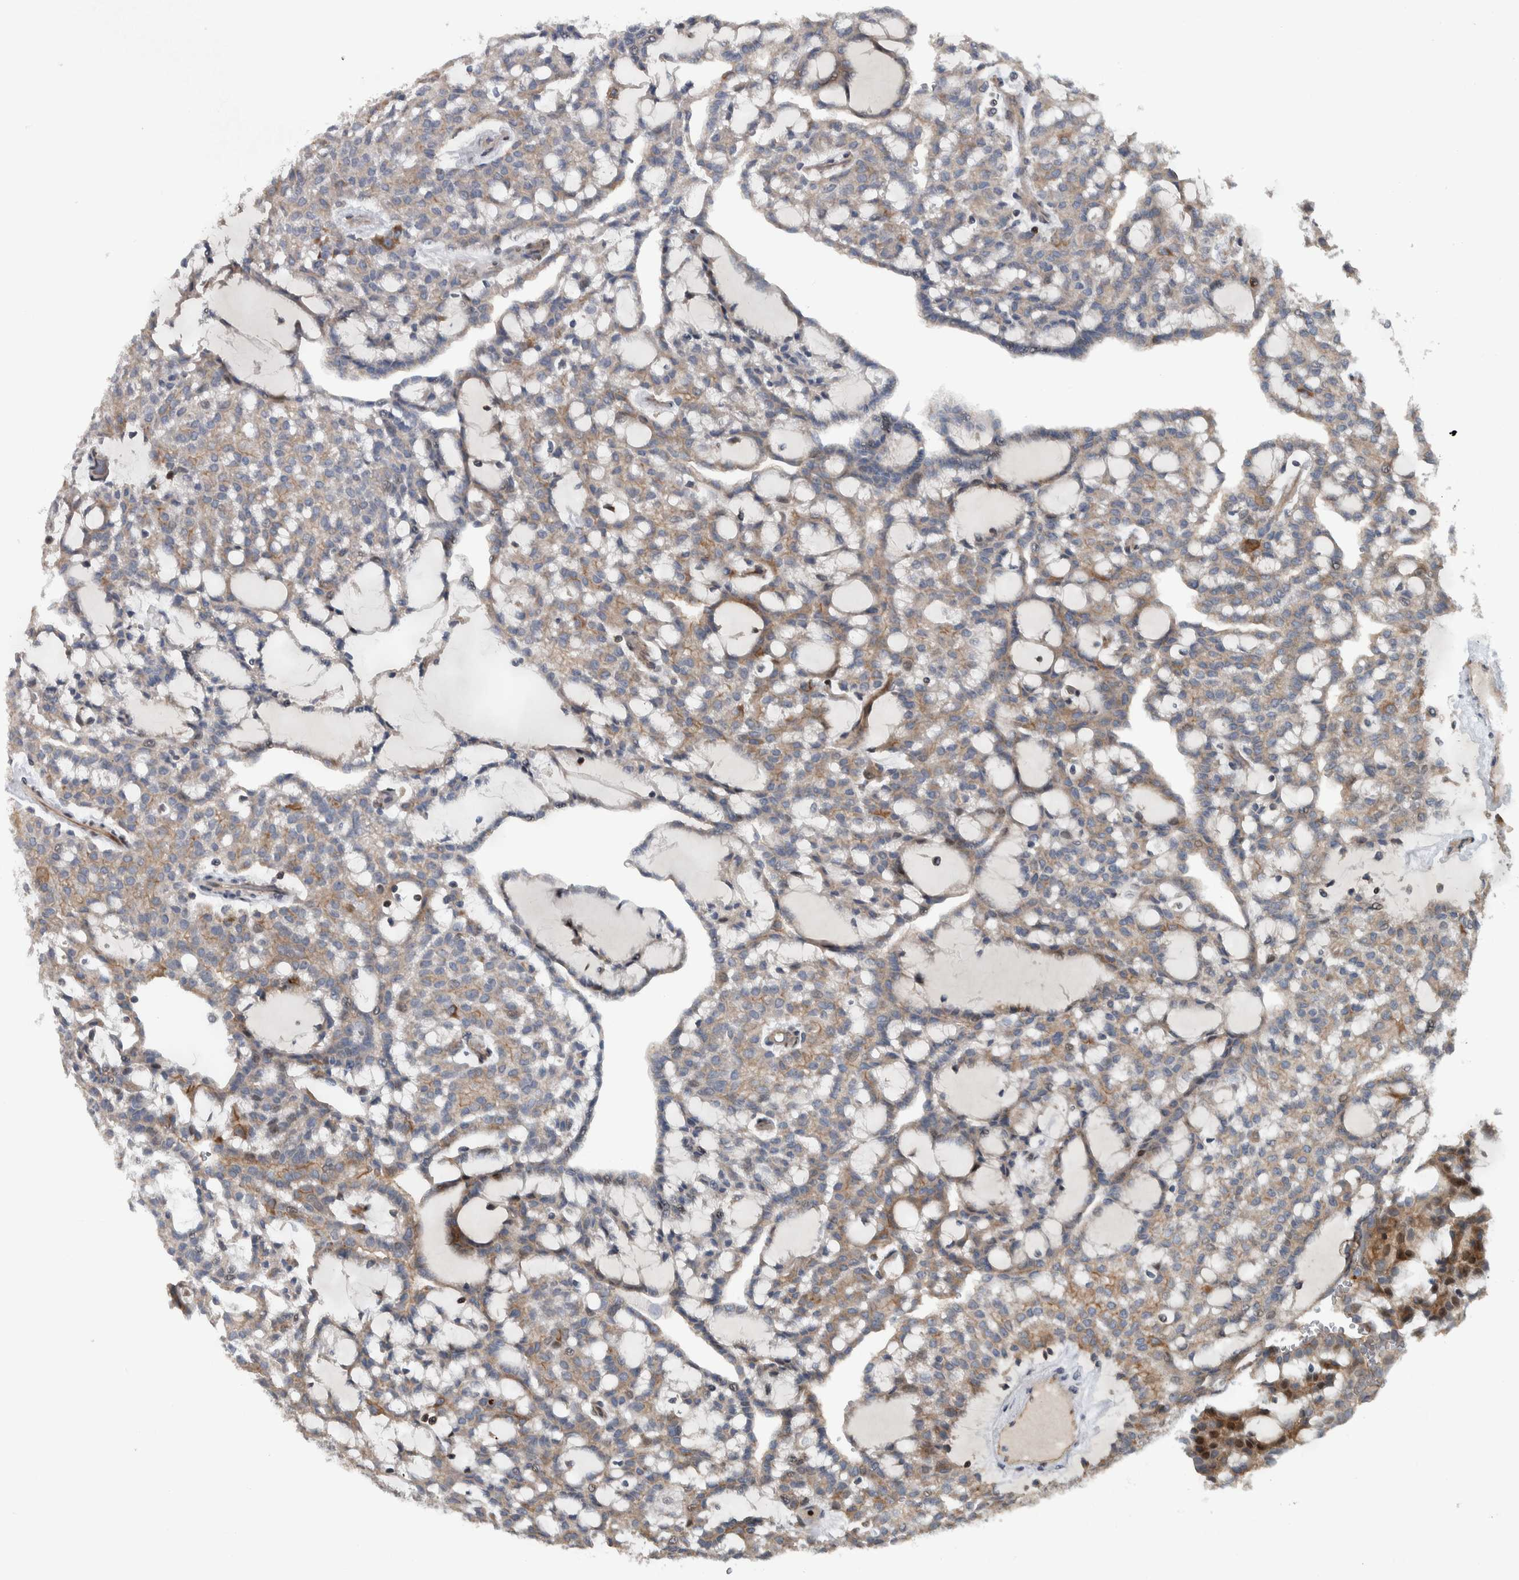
{"staining": {"intensity": "weak", "quantity": ">75%", "location": "cytoplasmic/membranous"}, "tissue": "renal cancer", "cell_type": "Tumor cells", "image_type": "cancer", "snomed": [{"axis": "morphology", "description": "Adenocarcinoma, NOS"}, {"axis": "topography", "description": "Kidney"}], "caption": "IHC of human adenocarcinoma (renal) exhibits low levels of weak cytoplasmic/membranous expression in approximately >75% of tumor cells.", "gene": "BAIAP2L1", "patient": {"sex": "male", "age": 63}}